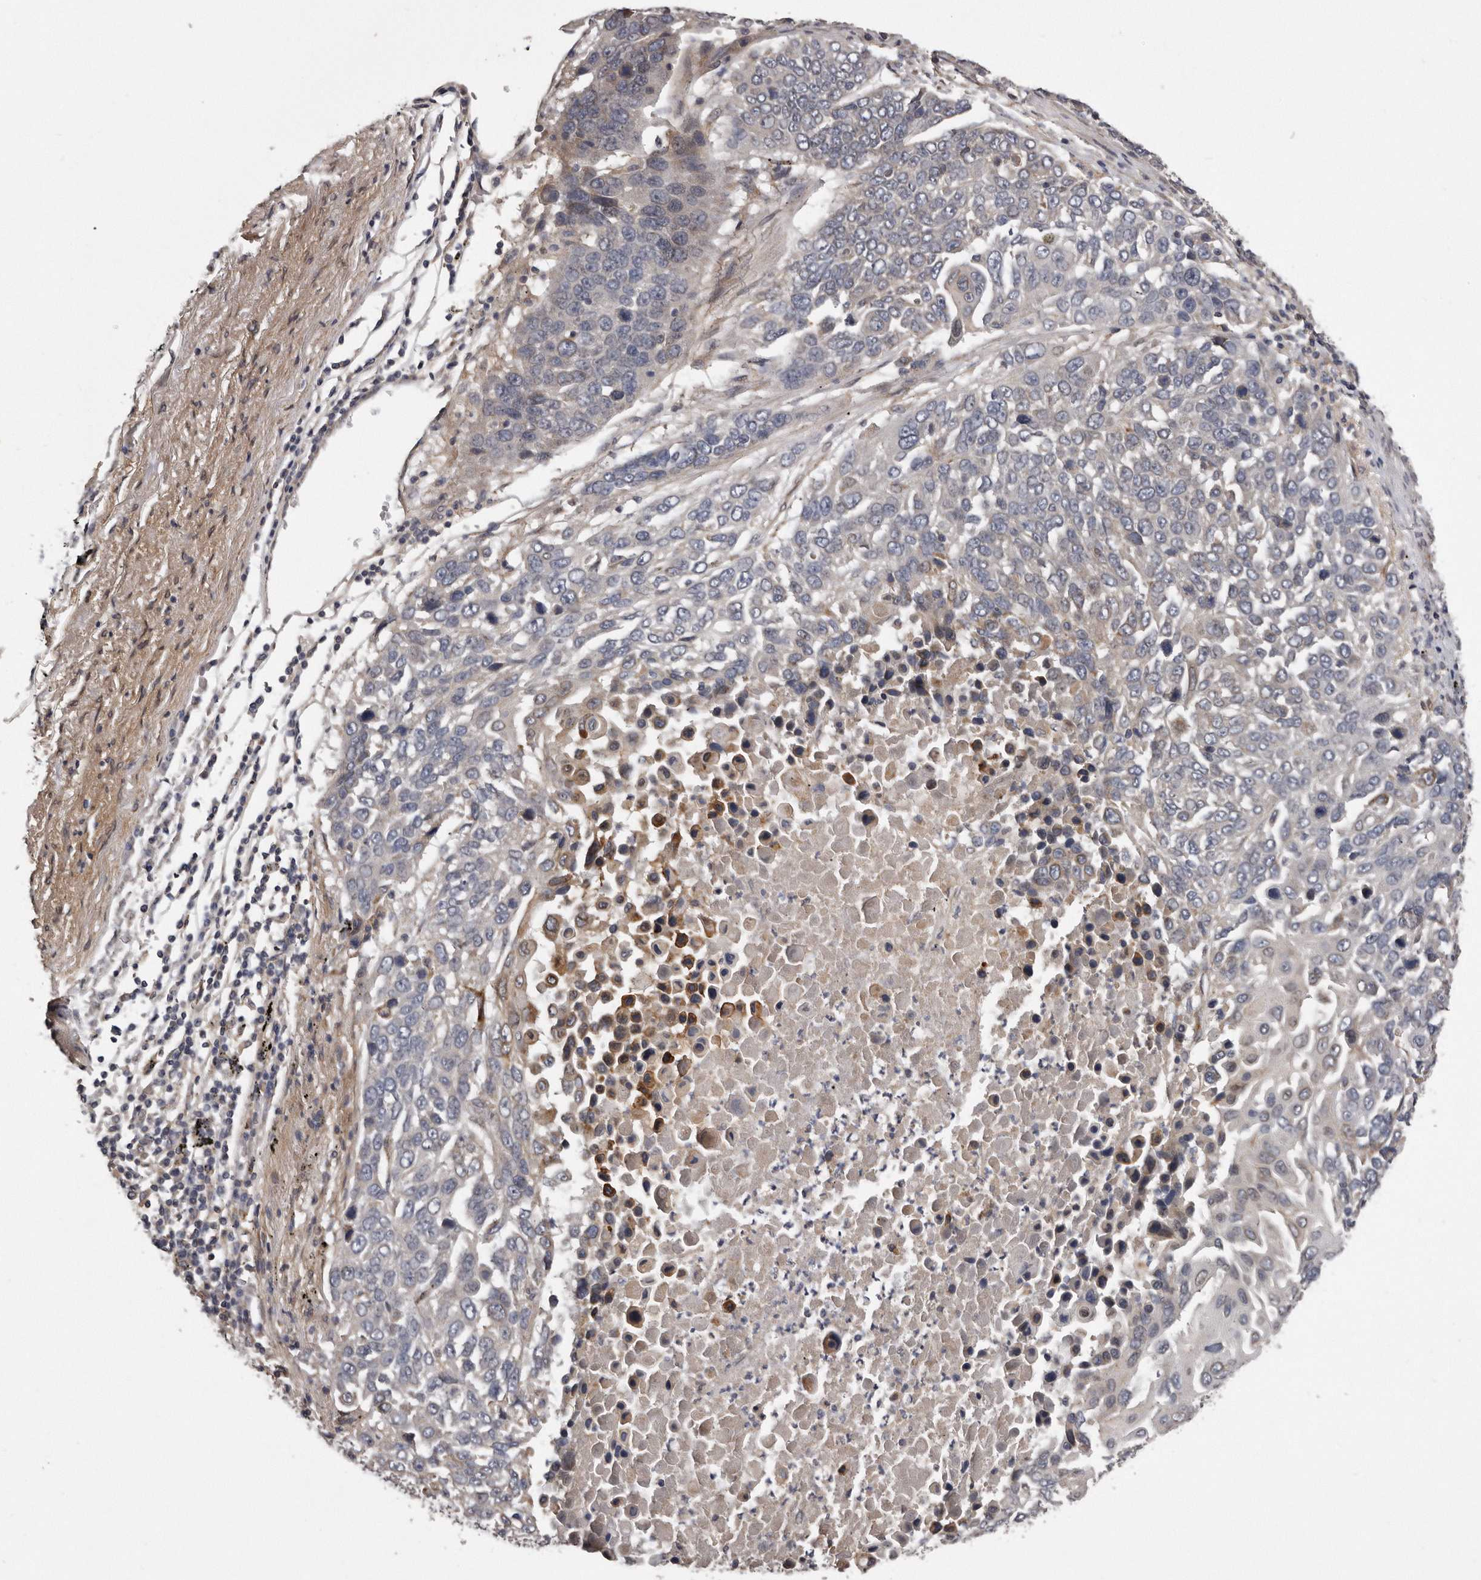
{"staining": {"intensity": "negative", "quantity": "none", "location": "none"}, "tissue": "lung cancer", "cell_type": "Tumor cells", "image_type": "cancer", "snomed": [{"axis": "morphology", "description": "Squamous cell carcinoma, NOS"}, {"axis": "topography", "description": "Lung"}], "caption": "IHC of human lung cancer shows no positivity in tumor cells.", "gene": "ARMCX1", "patient": {"sex": "male", "age": 66}}